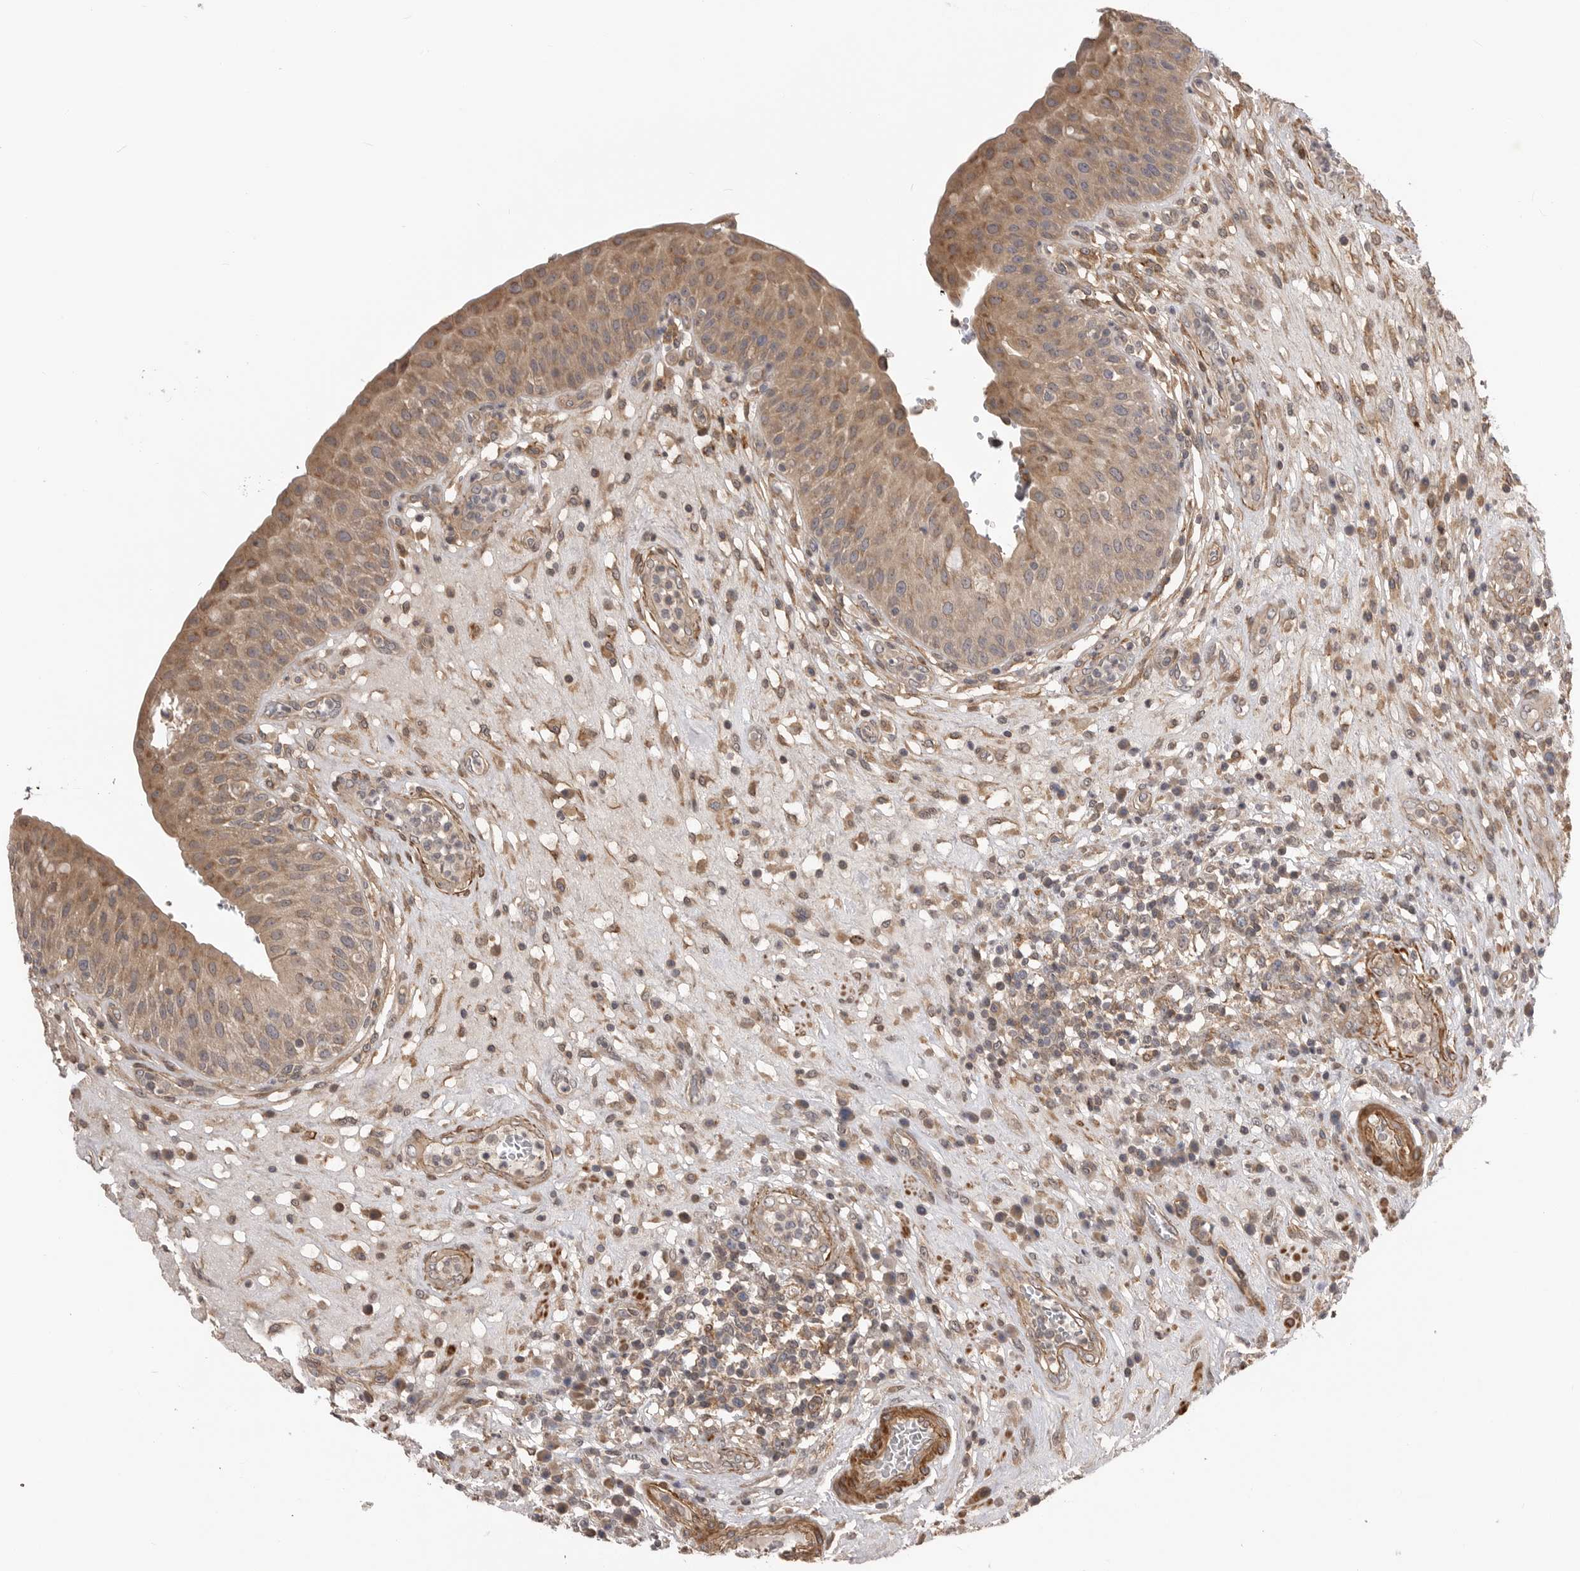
{"staining": {"intensity": "moderate", "quantity": ">75%", "location": "cytoplasmic/membranous"}, "tissue": "urinary bladder", "cell_type": "Urothelial cells", "image_type": "normal", "snomed": [{"axis": "morphology", "description": "Normal tissue, NOS"}, {"axis": "topography", "description": "Urinary bladder"}], "caption": "Immunohistochemistry micrograph of normal human urinary bladder stained for a protein (brown), which shows medium levels of moderate cytoplasmic/membranous positivity in about >75% of urothelial cells.", "gene": "TRIM56", "patient": {"sex": "female", "age": 62}}